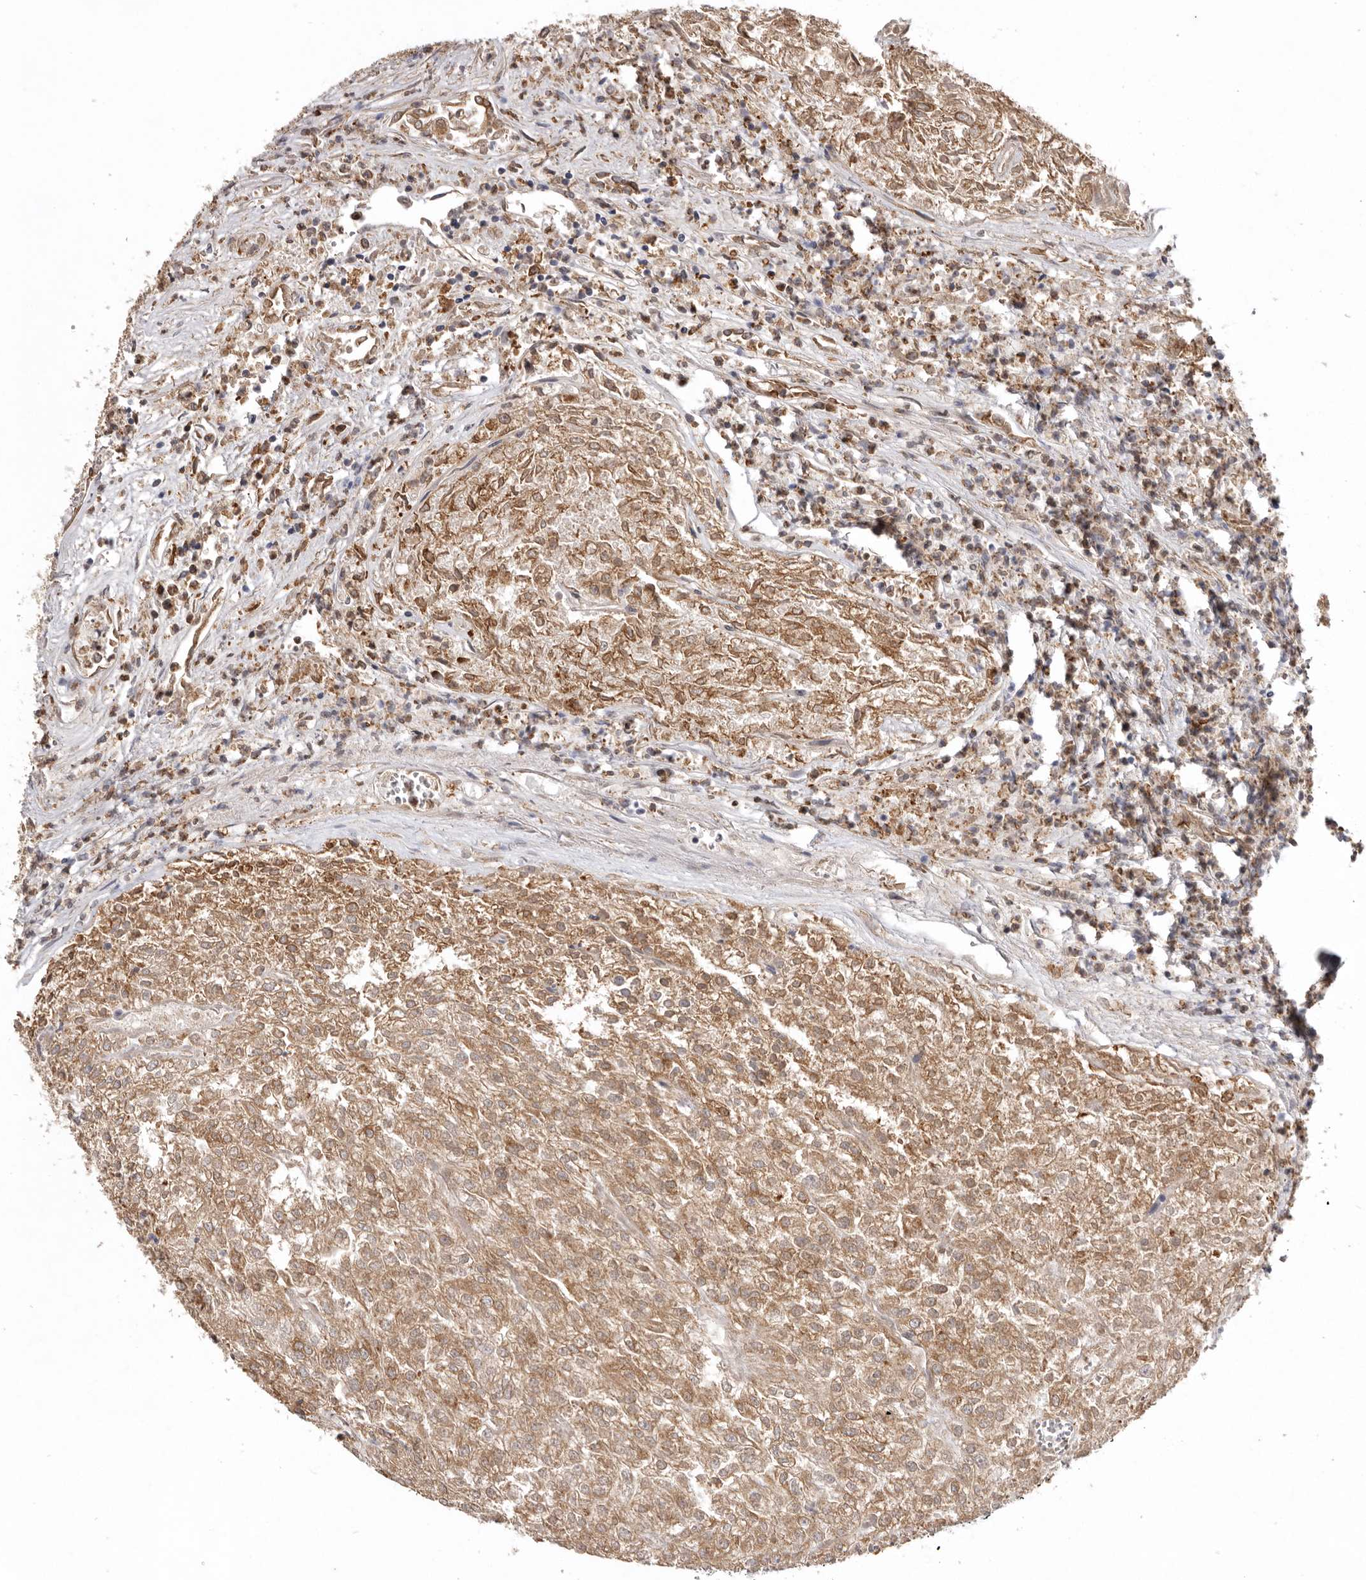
{"staining": {"intensity": "moderate", "quantity": ">75%", "location": "cytoplasmic/membranous"}, "tissue": "renal cancer", "cell_type": "Tumor cells", "image_type": "cancer", "snomed": [{"axis": "morphology", "description": "Adenocarcinoma, NOS"}, {"axis": "topography", "description": "Kidney"}], "caption": "A histopathology image of human renal adenocarcinoma stained for a protein shows moderate cytoplasmic/membranous brown staining in tumor cells.", "gene": "INKA2", "patient": {"sex": "female", "age": 54}}